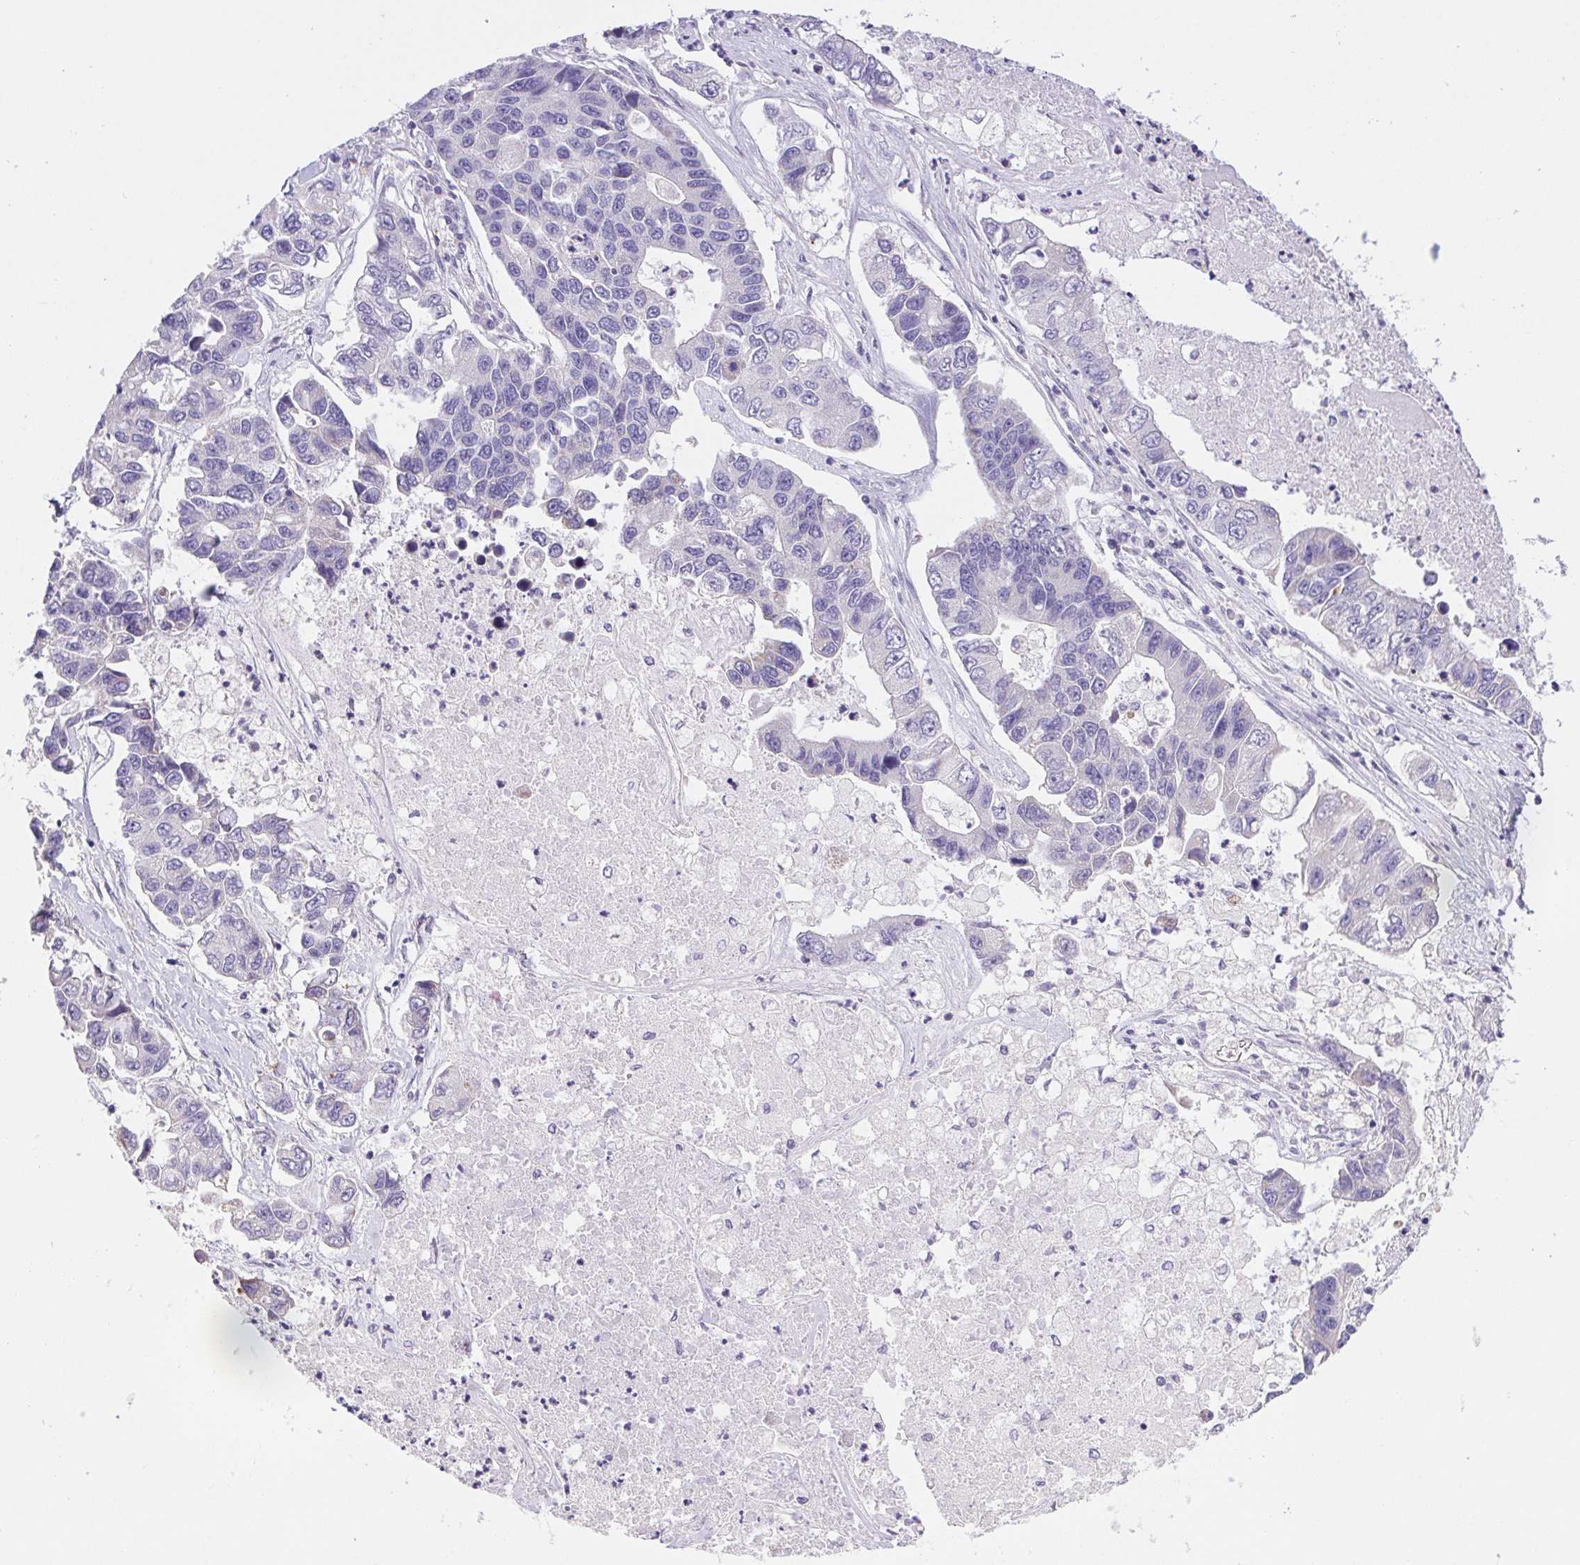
{"staining": {"intensity": "negative", "quantity": "none", "location": "none"}, "tissue": "lung cancer", "cell_type": "Tumor cells", "image_type": "cancer", "snomed": [{"axis": "morphology", "description": "Adenocarcinoma, NOS"}, {"axis": "topography", "description": "Bronchus"}, {"axis": "topography", "description": "Lung"}], "caption": "High power microscopy micrograph of an immunohistochemistry (IHC) image of adenocarcinoma (lung), revealing no significant staining in tumor cells.", "gene": "FKBP6", "patient": {"sex": "female", "age": 51}}